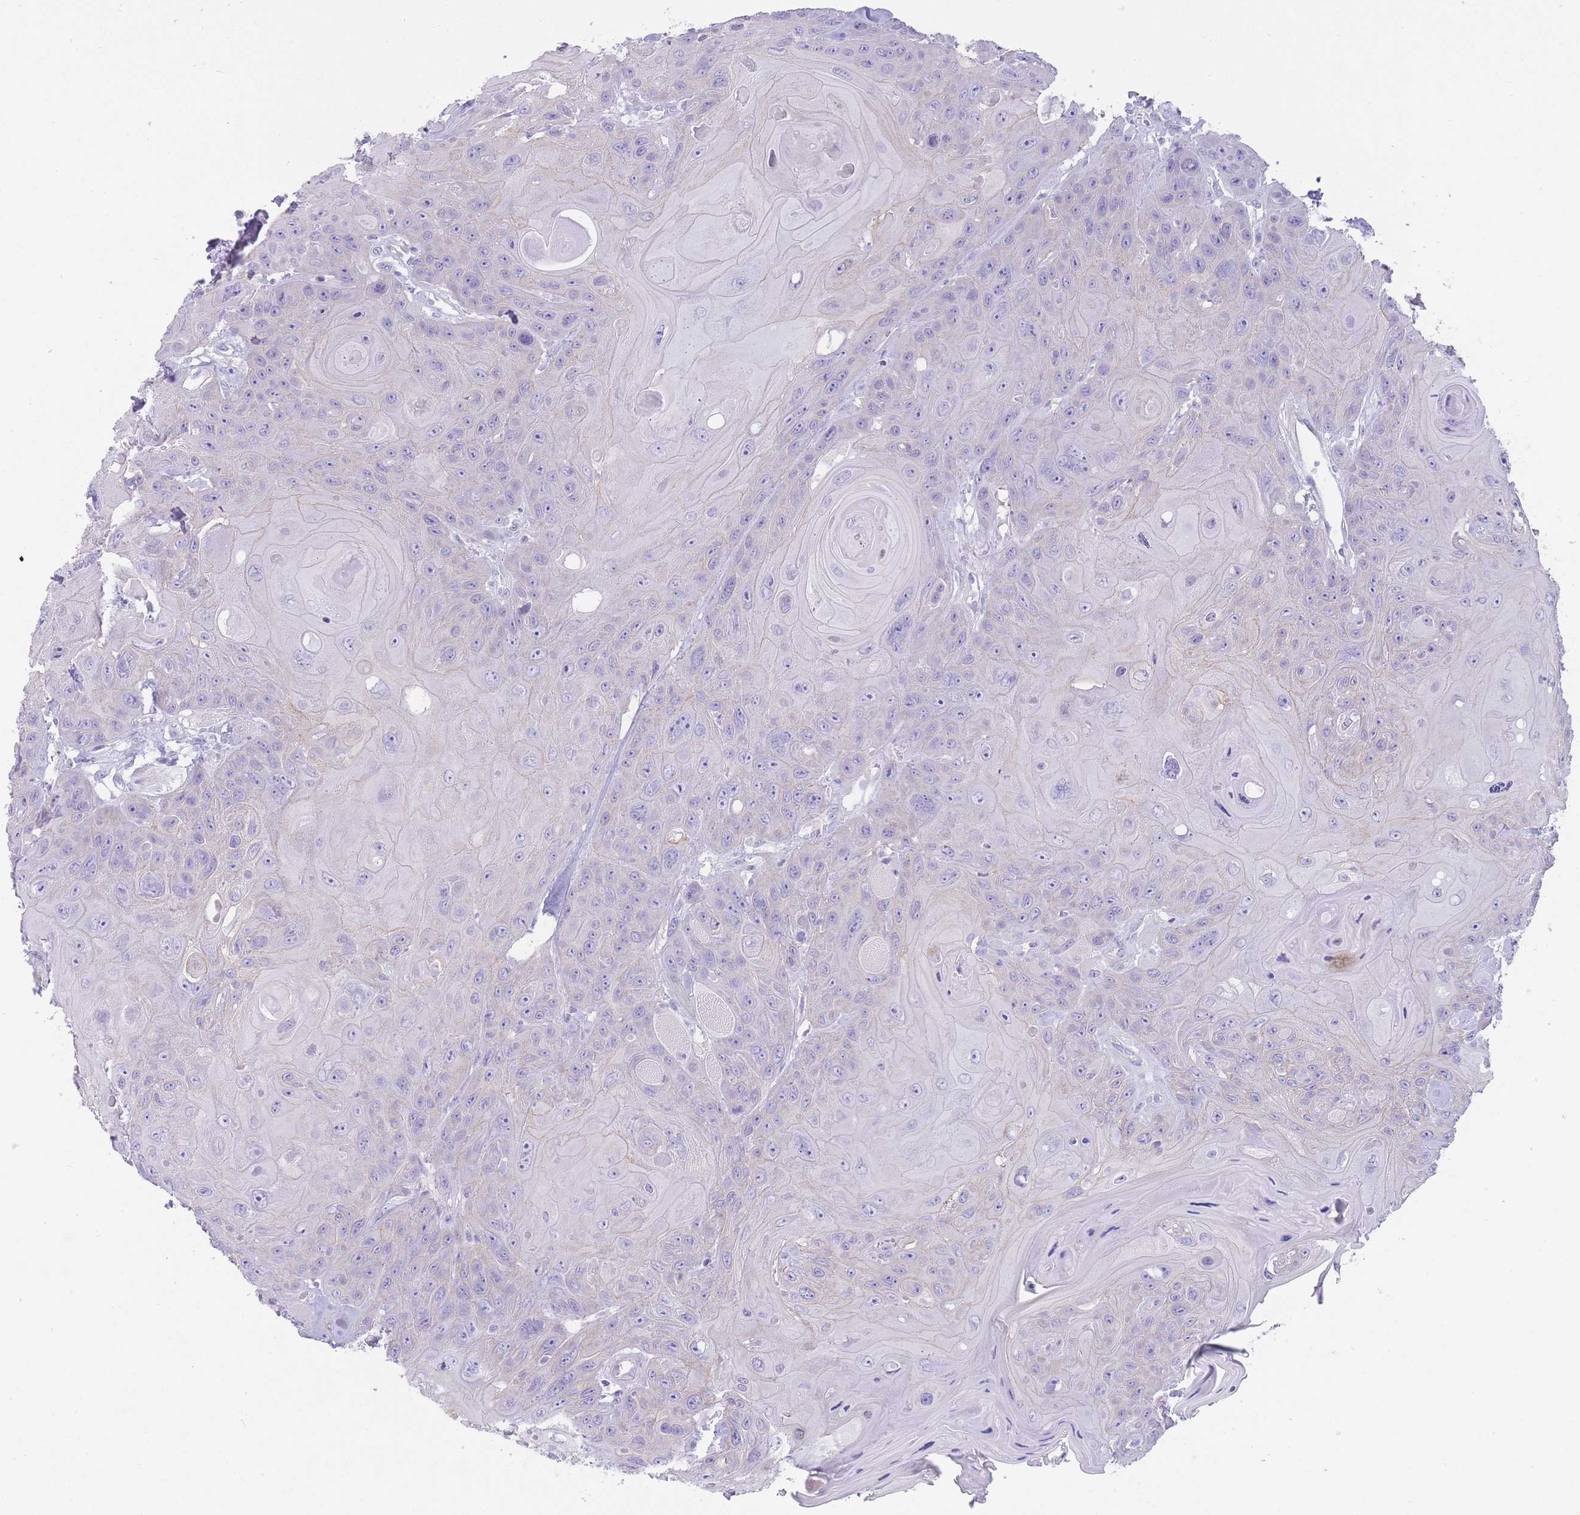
{"staining": {"intensity": "negative", "quantity": "none", "location": "none"}, "tissue": "head and neck cancer", "cell_type": "Tumor cells", "image_type": "cancer", "snomed": [{"axis": "morphology", "description": "Squamous cell carcinoma, NOS"}, {"axis": "topography", "description": "Head-Neck"}], "caption": "Immunohistochemistry (IHC) photomicrograph of neoplastic tissue: human squamous cell carcinoma (head and neck) stained with DAB (3,3'-diaminobenzidine) exhibits no significant protein positivity in tumor cells. (Immunohistochemistry (IHC), brightfield microscopy, high magnification).", "gene": "OR11H12", "patient": {"sex": "female", "age": 59}}